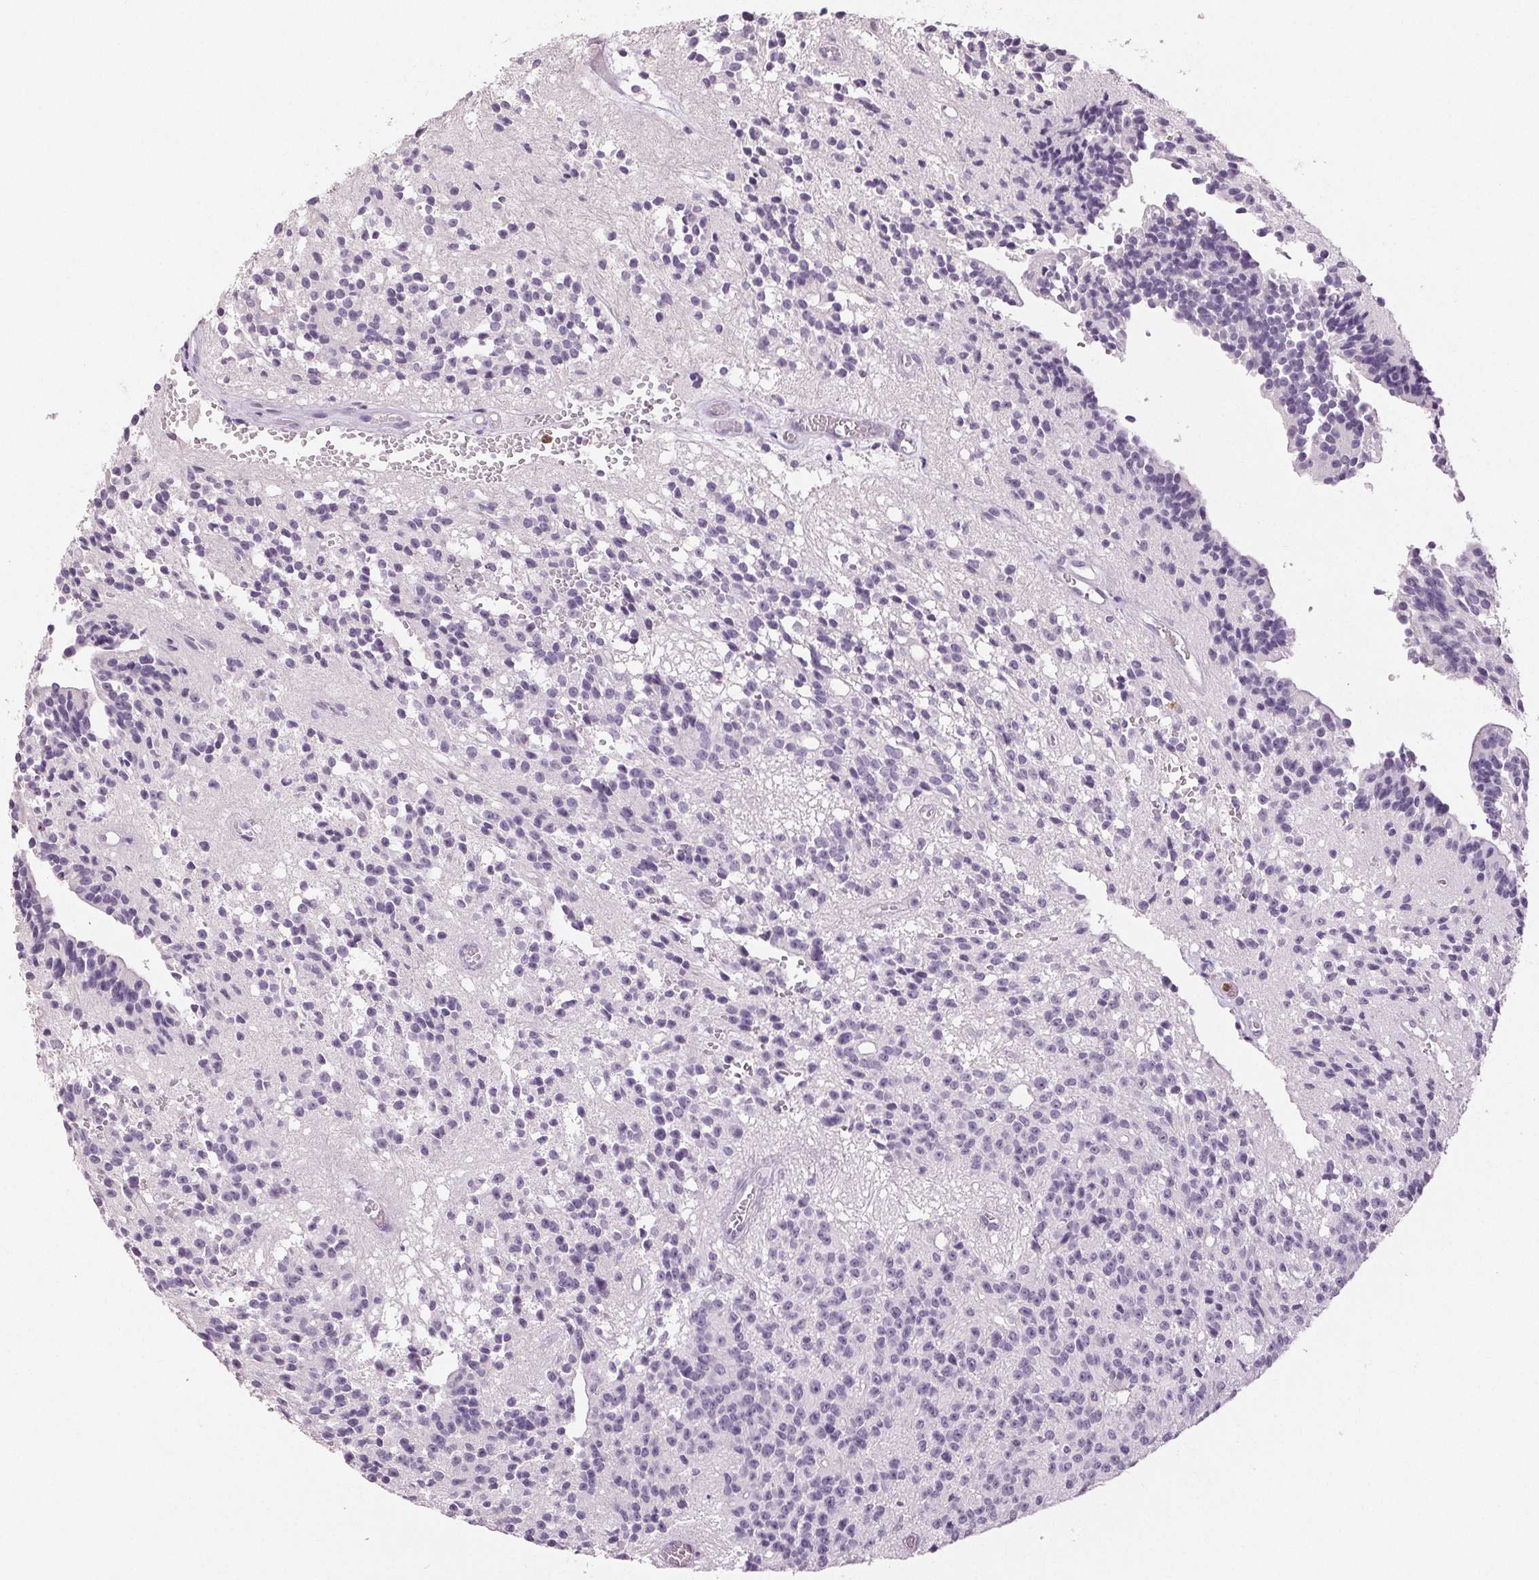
{"staining": {"intensity": "negative", "quantity": "none", "location": "none"}, "tissue": "glioma", "cell_type": "Tumor cells", "image_type": "cancer", "snomed": [{"axis": "morphology", "description": "Glioma, malignant, Low grade"}, {"axis": "topography", "description": "Brain"}], "caption": "A high-resolution image shows immunohistochemistry staining of malignant glioma (low-grade), which shows no significant staining in tumor cells. (Brightfield microscopy of DAB immunohistochemistry (IHC) at high magnification).", "gene": "LTF", "patient": {"sex": "male", "age": 31}}